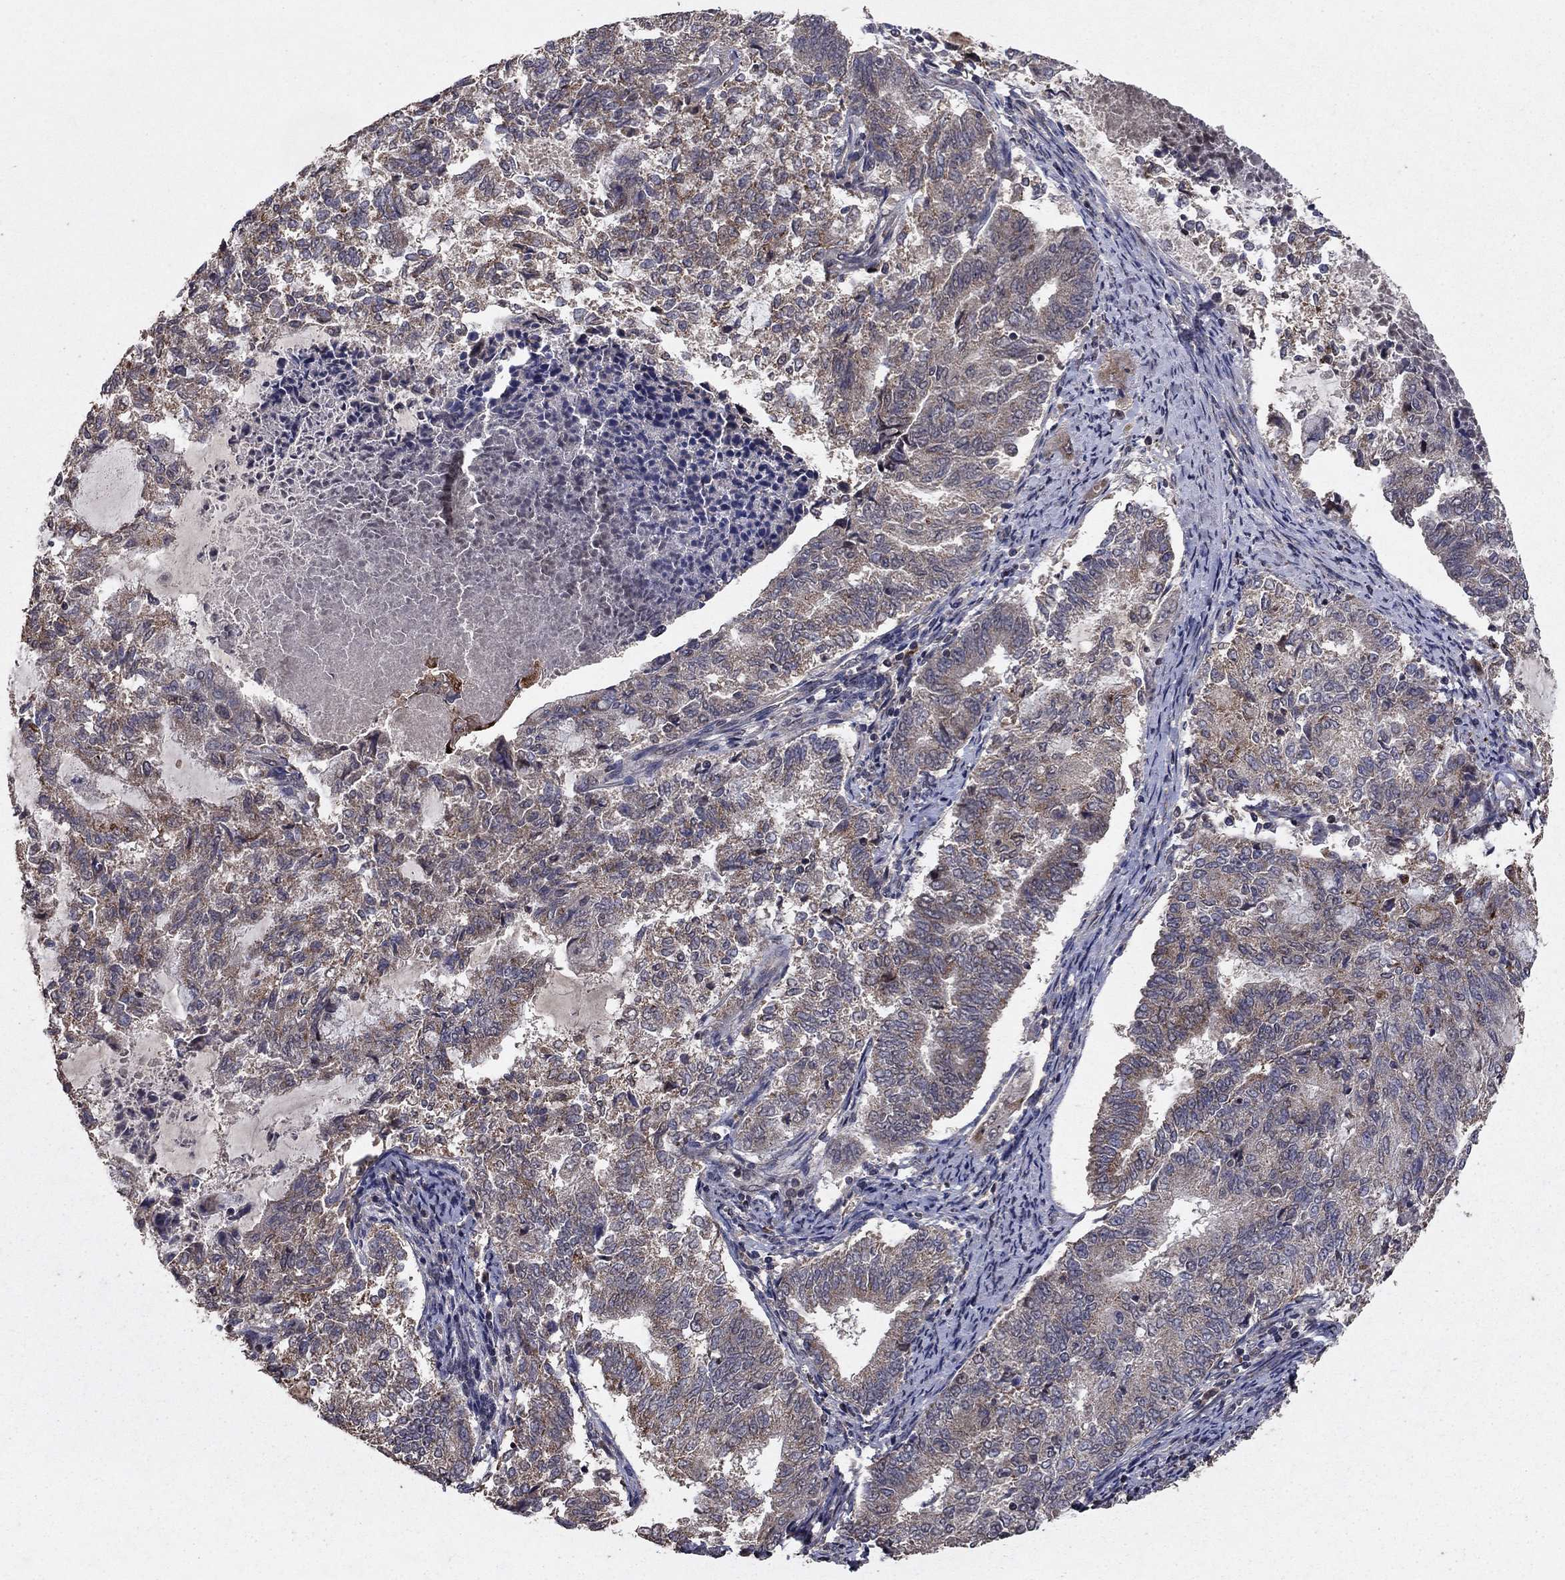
{"staining": {"intensity": "weak", "quantity": "25%-75%", "location": "cytoplasmic/membranous"}, "tissue": "endometrial cancer", "cell_type": "Tumor cells", "image_type": "cancer", "snomed": [{"axis": "morphology", "description": "Adenocarcinoma, NOS"}, {"axis": "topography", "description": "Endometrium"}], "caption": "High-power microscopy captured an IHC histopathology image of adenocarcinoma (endometrial), revealing weak cytoplasmic/membranous positivity in approximately 25%-75% of tumor cells.", "gene": "DHRS1", "patient": {"sex": "female", "age": 65}}